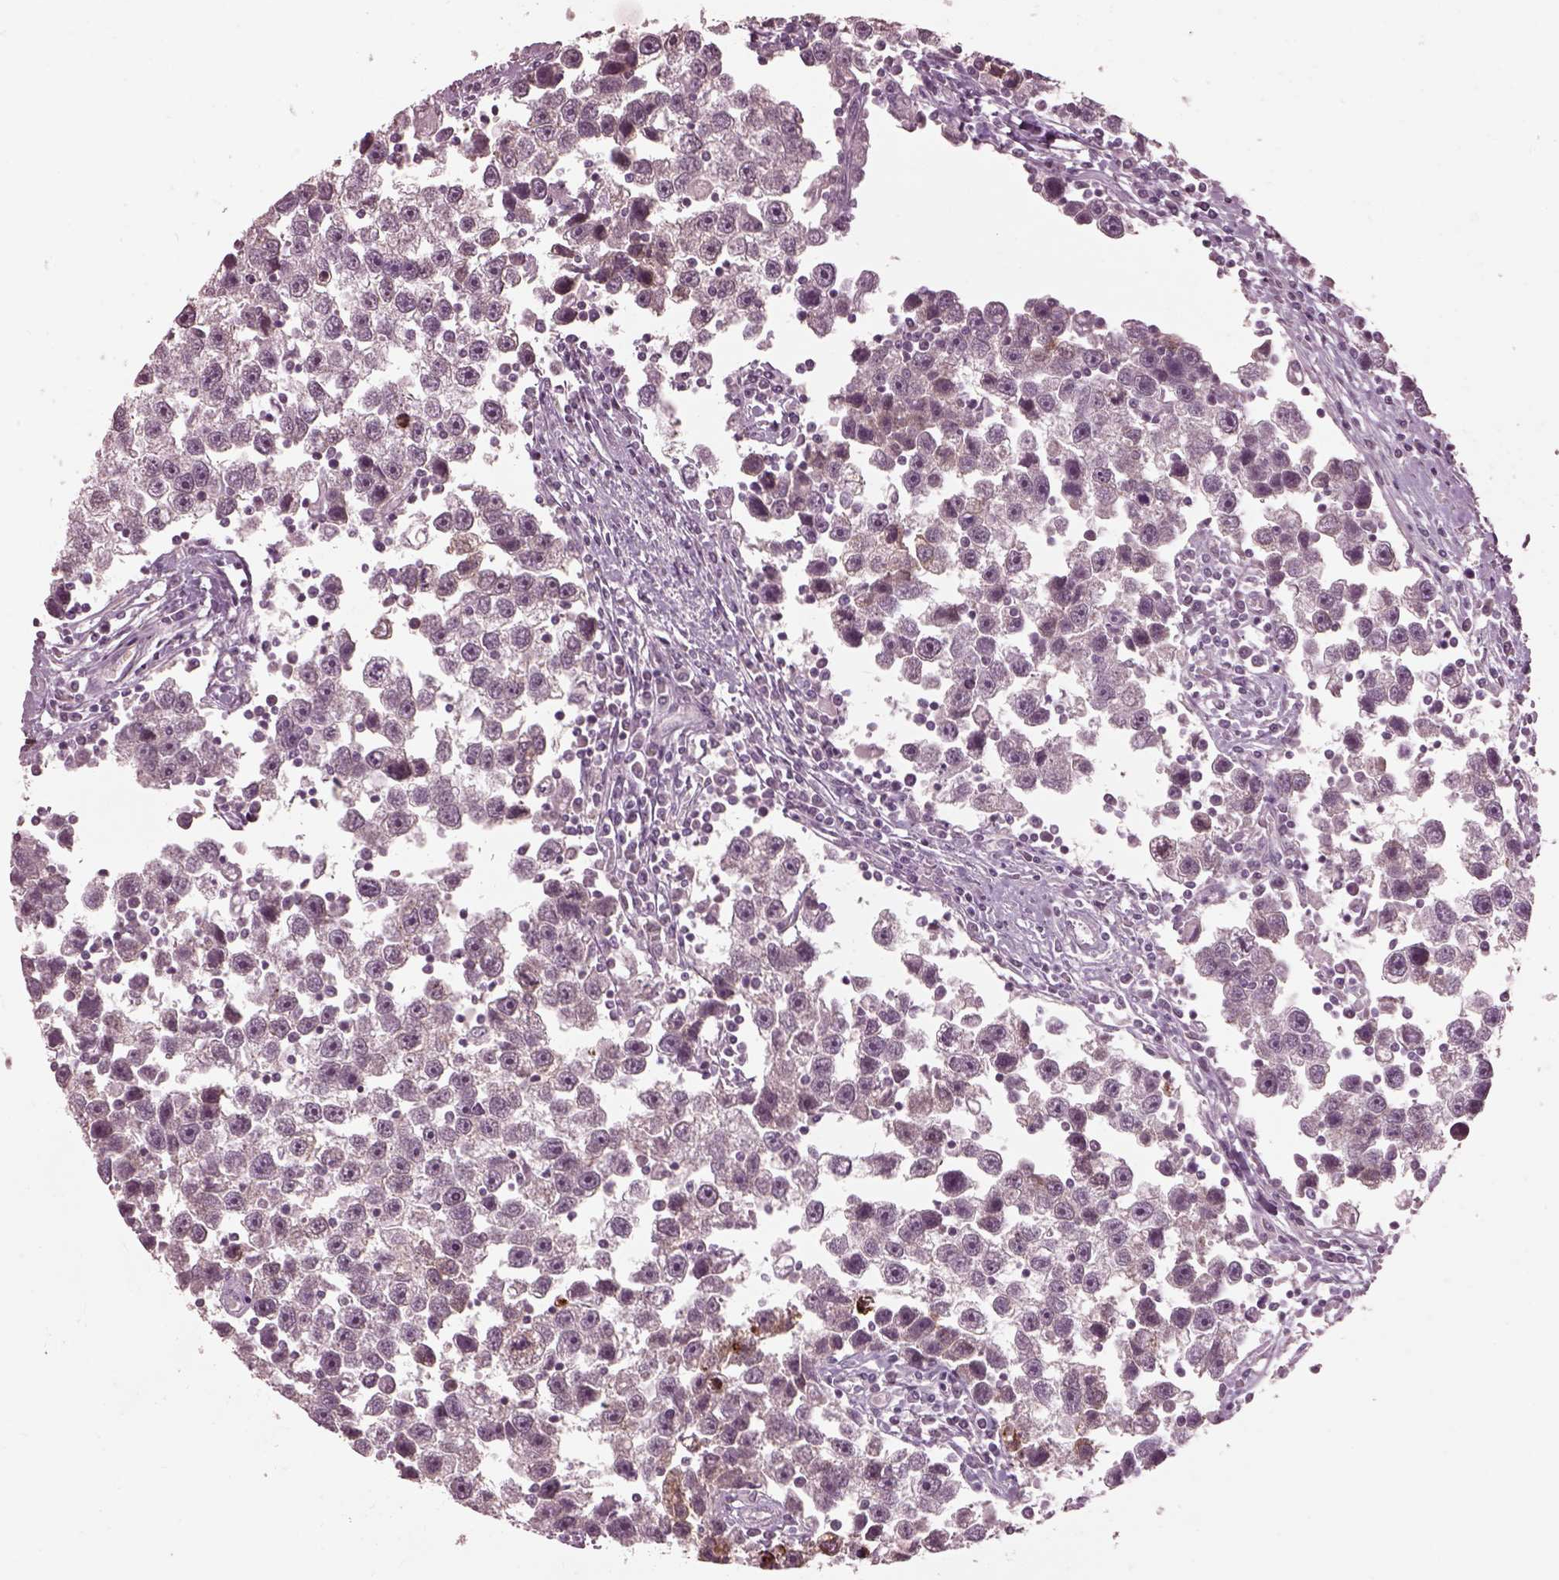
{"staining": {"intensity": "negative", "quantity": "none", "location": "none"}, "tissue": "testis cancer", "cell_type": "Tumor cells", "image_type": "cancer", "snomed": [{"axis": "morphology", "description": "Seminoma, NOS"}, {"axis": "topography", "description": "Testis"}], "caption": "A micrograph of testis cancer (seminoma) stained for a protein reveals no brown staining in tumor cells. (Stains: DAB (3,3'-diaminobenzidine) IHC with hematoxylin counter stain, Microscopy: brightfield microscopy at high magnification).", "gene": "EFEMP1", "patient": {"sex": "male", "age": 30}}